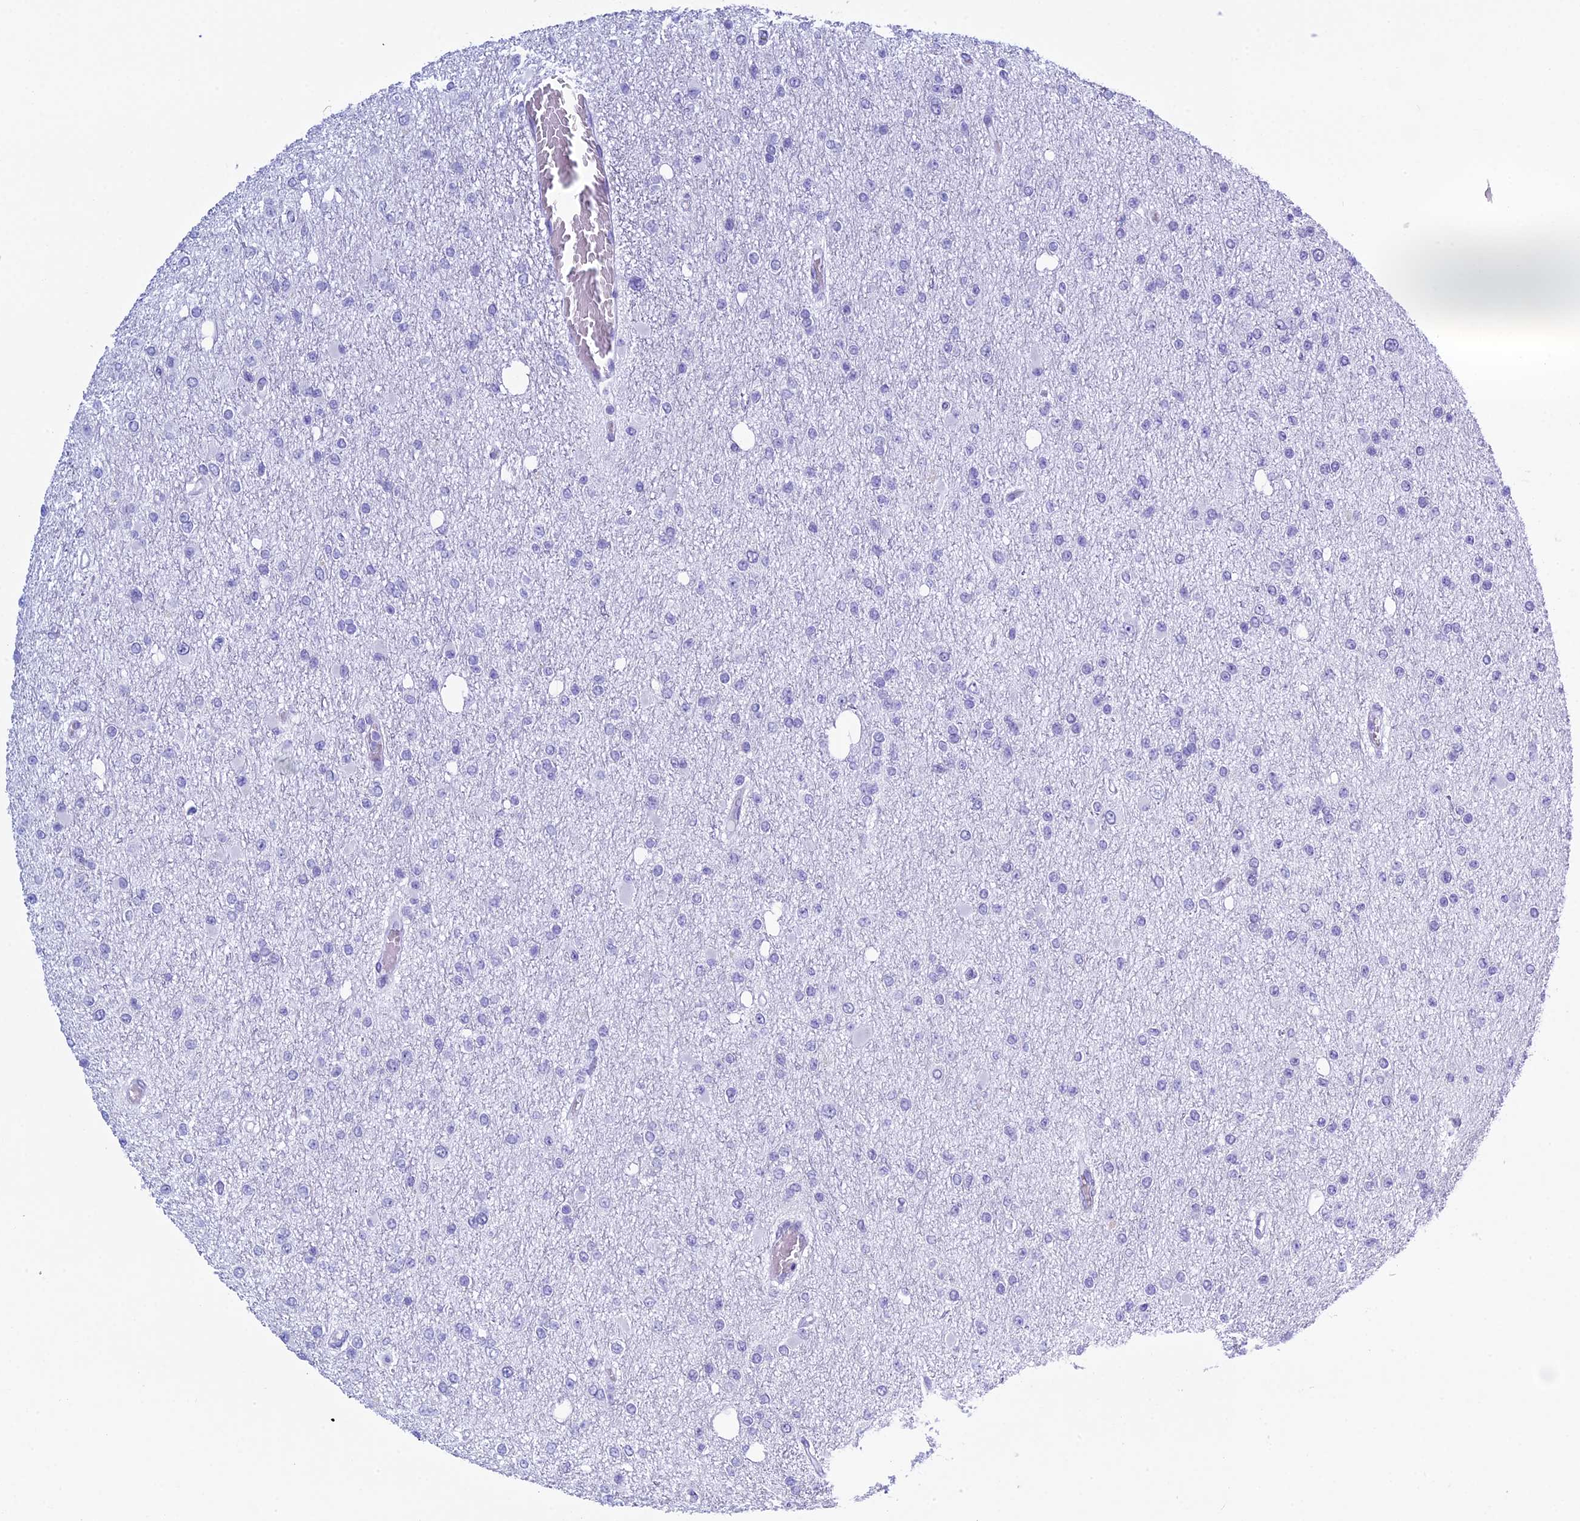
{"staining": {"intensity": "negative", "quantity": "none", "location": "none"}, "tissue": "glioma", "cell_type": "Tumor cells", "image_type": "cancer", "snomed": [{"axis": "morphology", "description": "Glioma, malignant, Low grade"}, {"axis": "topography", "description": "Brain"}], "caption": "The immunohistochemistry micrograph has no significant positivity in tumor cells of glioma tissue.", "gene": "KCTD21", "patient": {"sex": "female", "age": 22}}